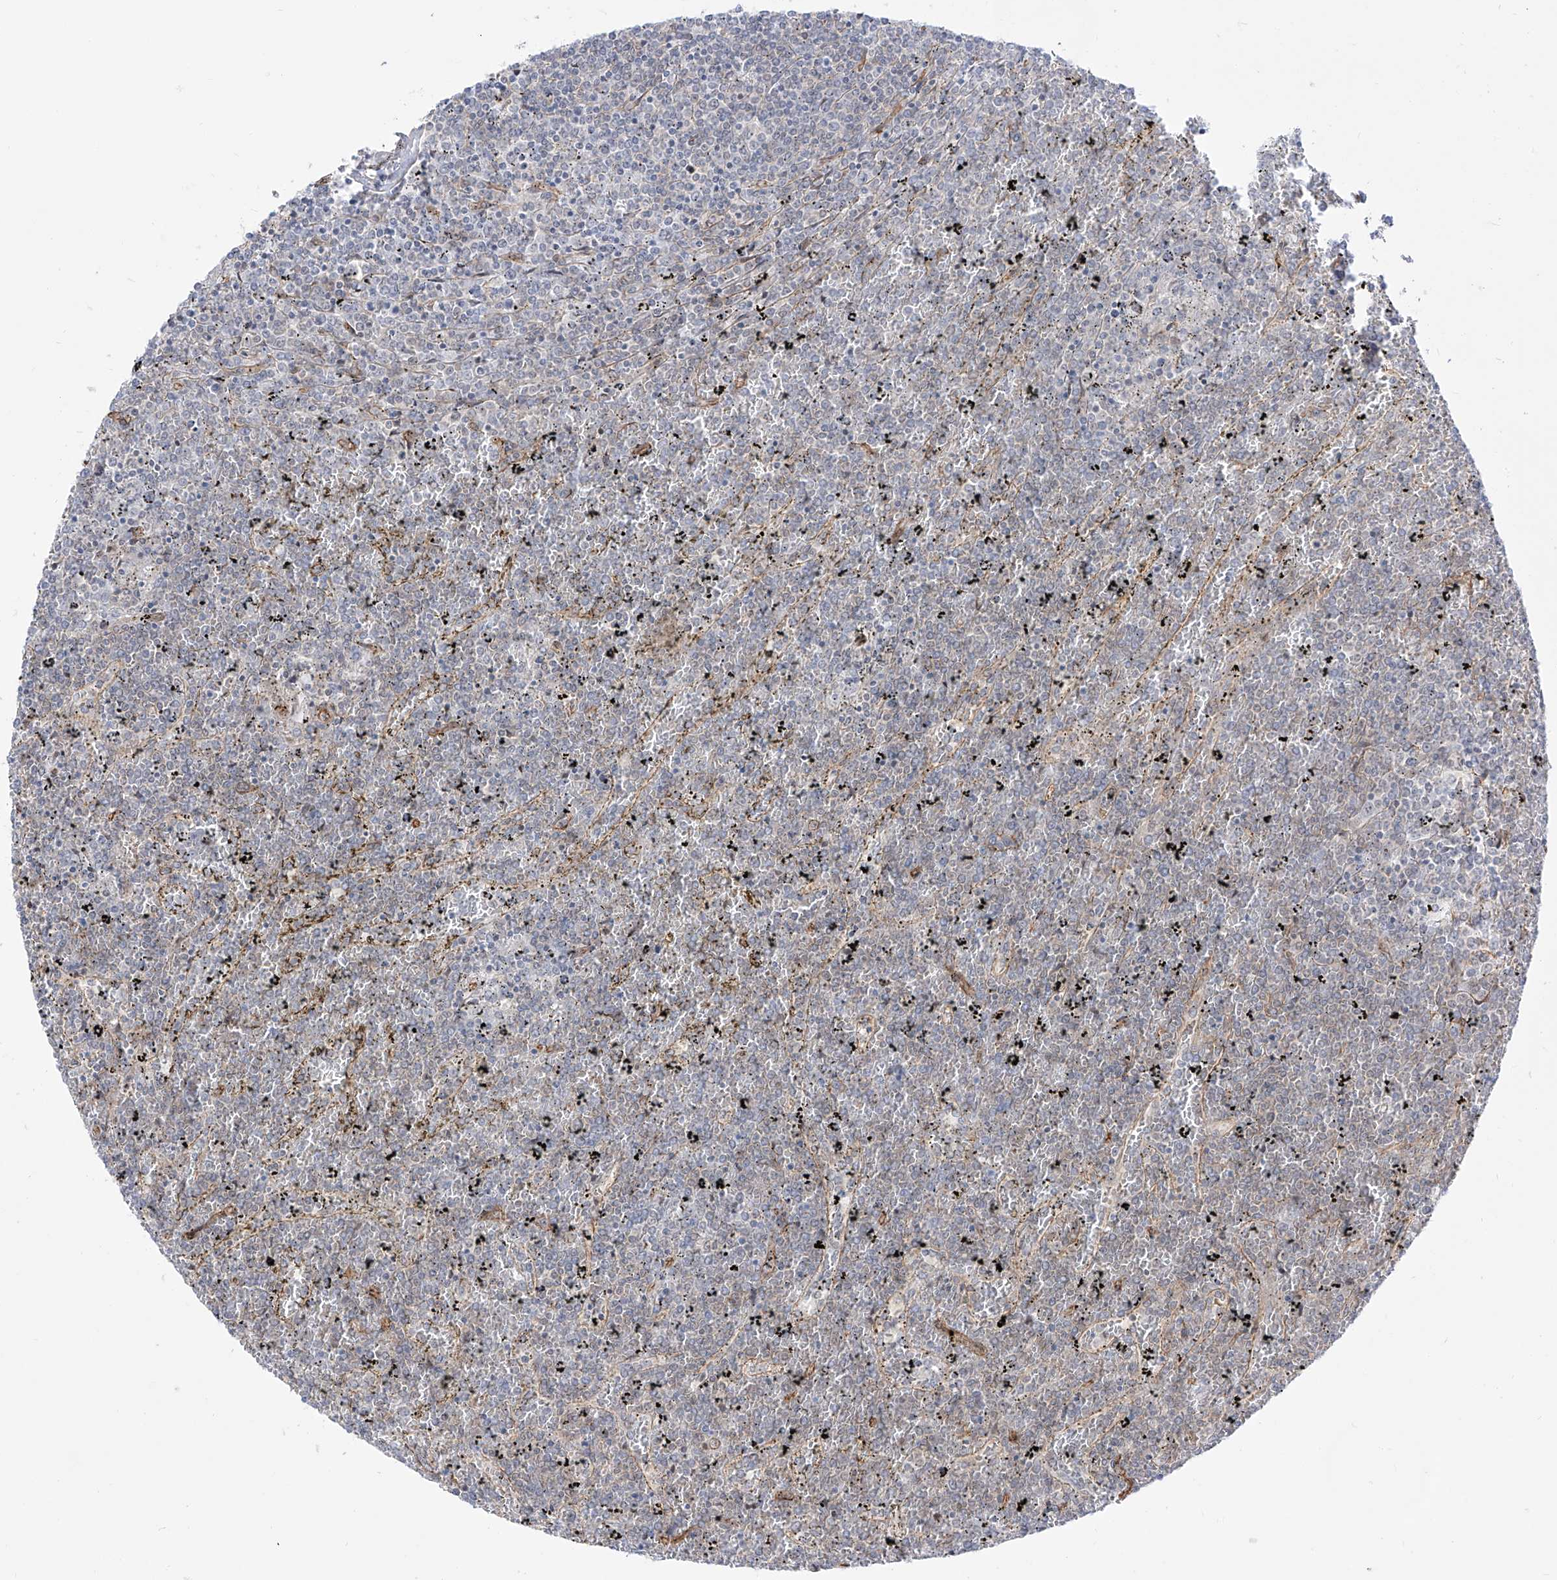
{"staining": {"intensity": "negative", "quantity": "none", "location": "none"}, "tissue": "lymphoma", "cell_type": "Tumor cells", "image_type": "cancer", "snomed": [{"axis": "morphology", "description": "Malignant lymphoma, non-Hodgkin's type, Low grade"}, {"axis": "topography", "description": "Spleen"}], "caption": "Tumor cells show no significant protein expression in lymphoma. (DAB (3,3'-diaminobenzidine) immunohistochemistry (IHC), high magnification).", "gene": "ZNF180", "patient": {"sex": "female", "age": 19}}